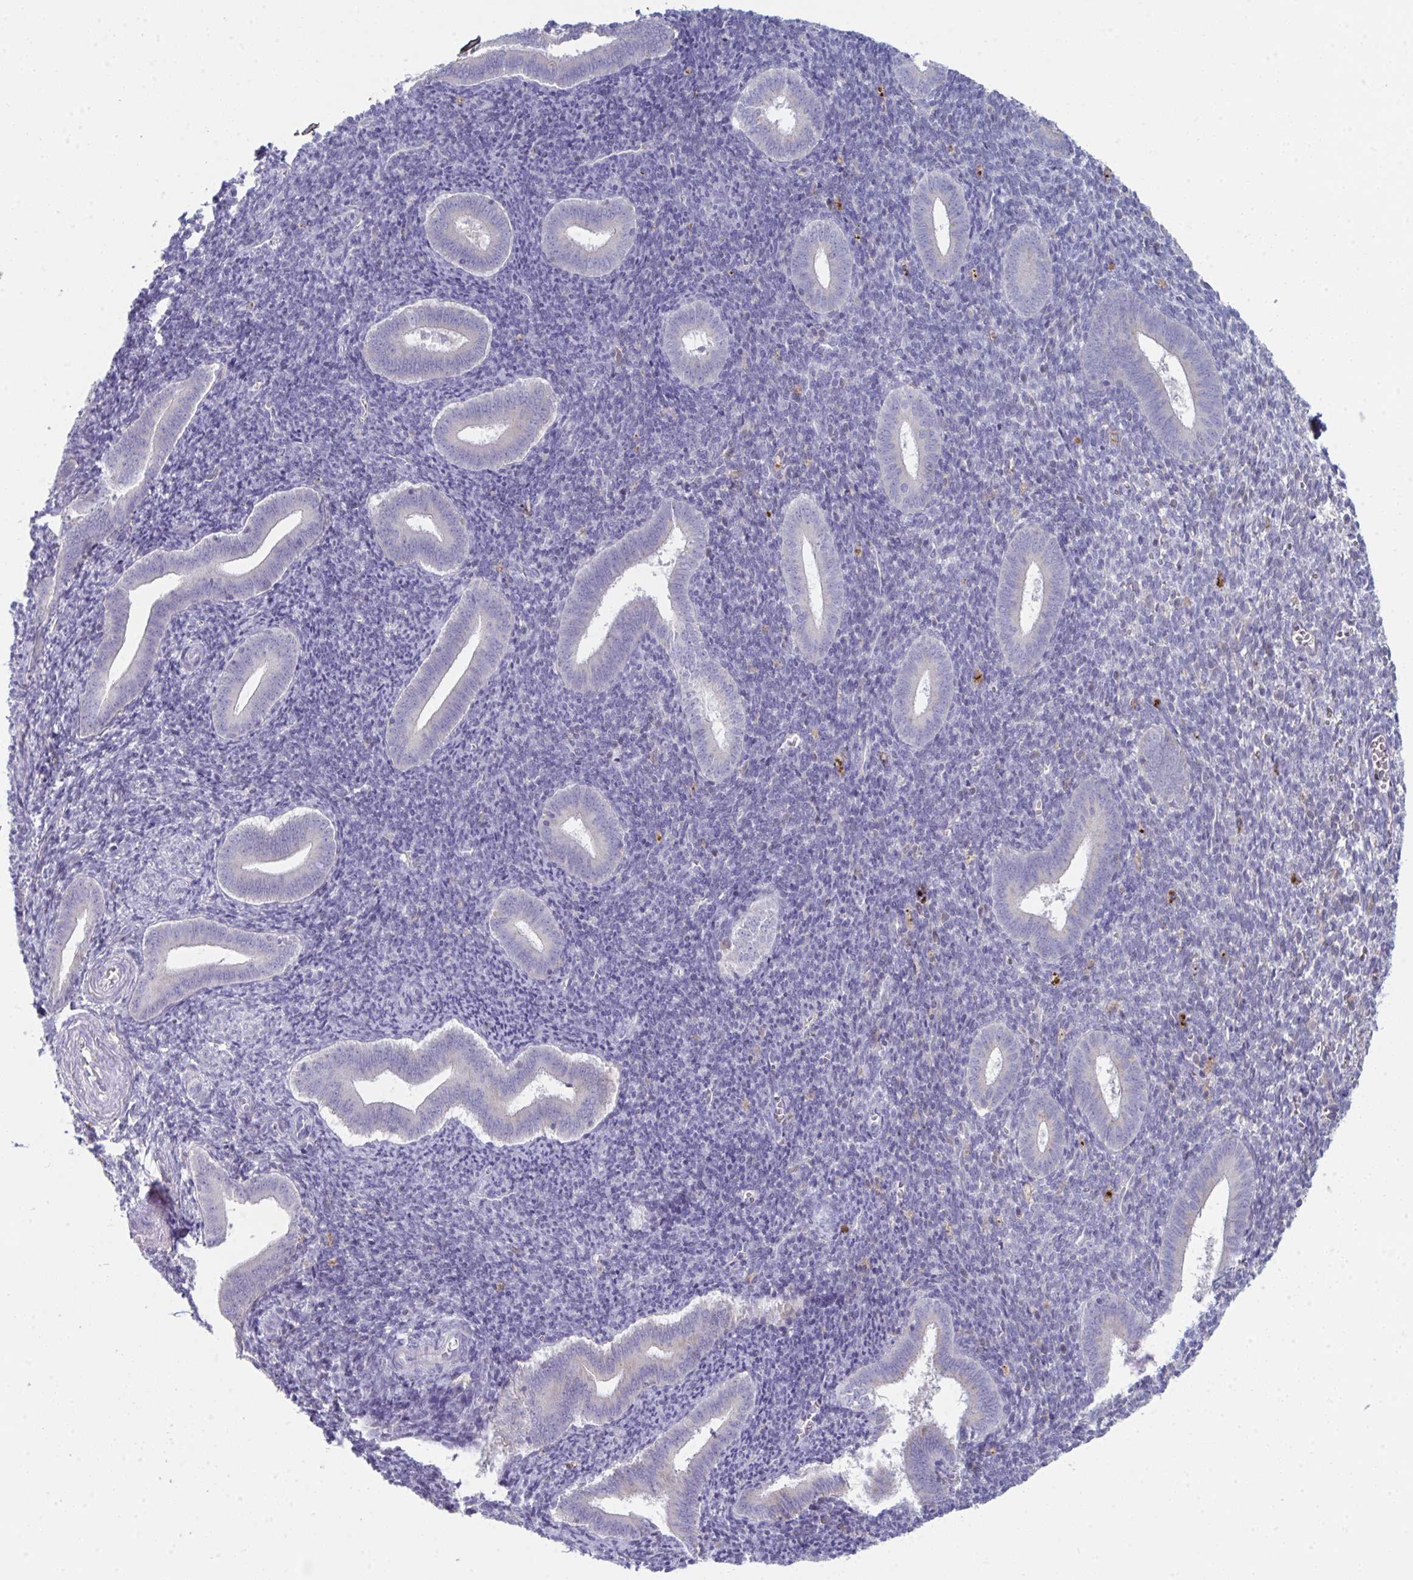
{"staining": {"intensity": "negative", "quantity": "none", "location": "none"}, "tissue": "endometrium", "cell_type": "Cells in endometrial stroma", "image_type": "normal", "snomed": [{"axis": "morphology", "description": "Normal tissue, NOS"}, {"axis": "topography", "description": "Endometrium"}], "caption": "This image is of normal endometrium stained with immunohistochemistry (IHC) to label a protein in brown with the nuclei are counter-stained blue. There is no expression in cells in endometrial stroma.", "gene": "HGFAC", "patient": {"sex": "female", "age": 25}}